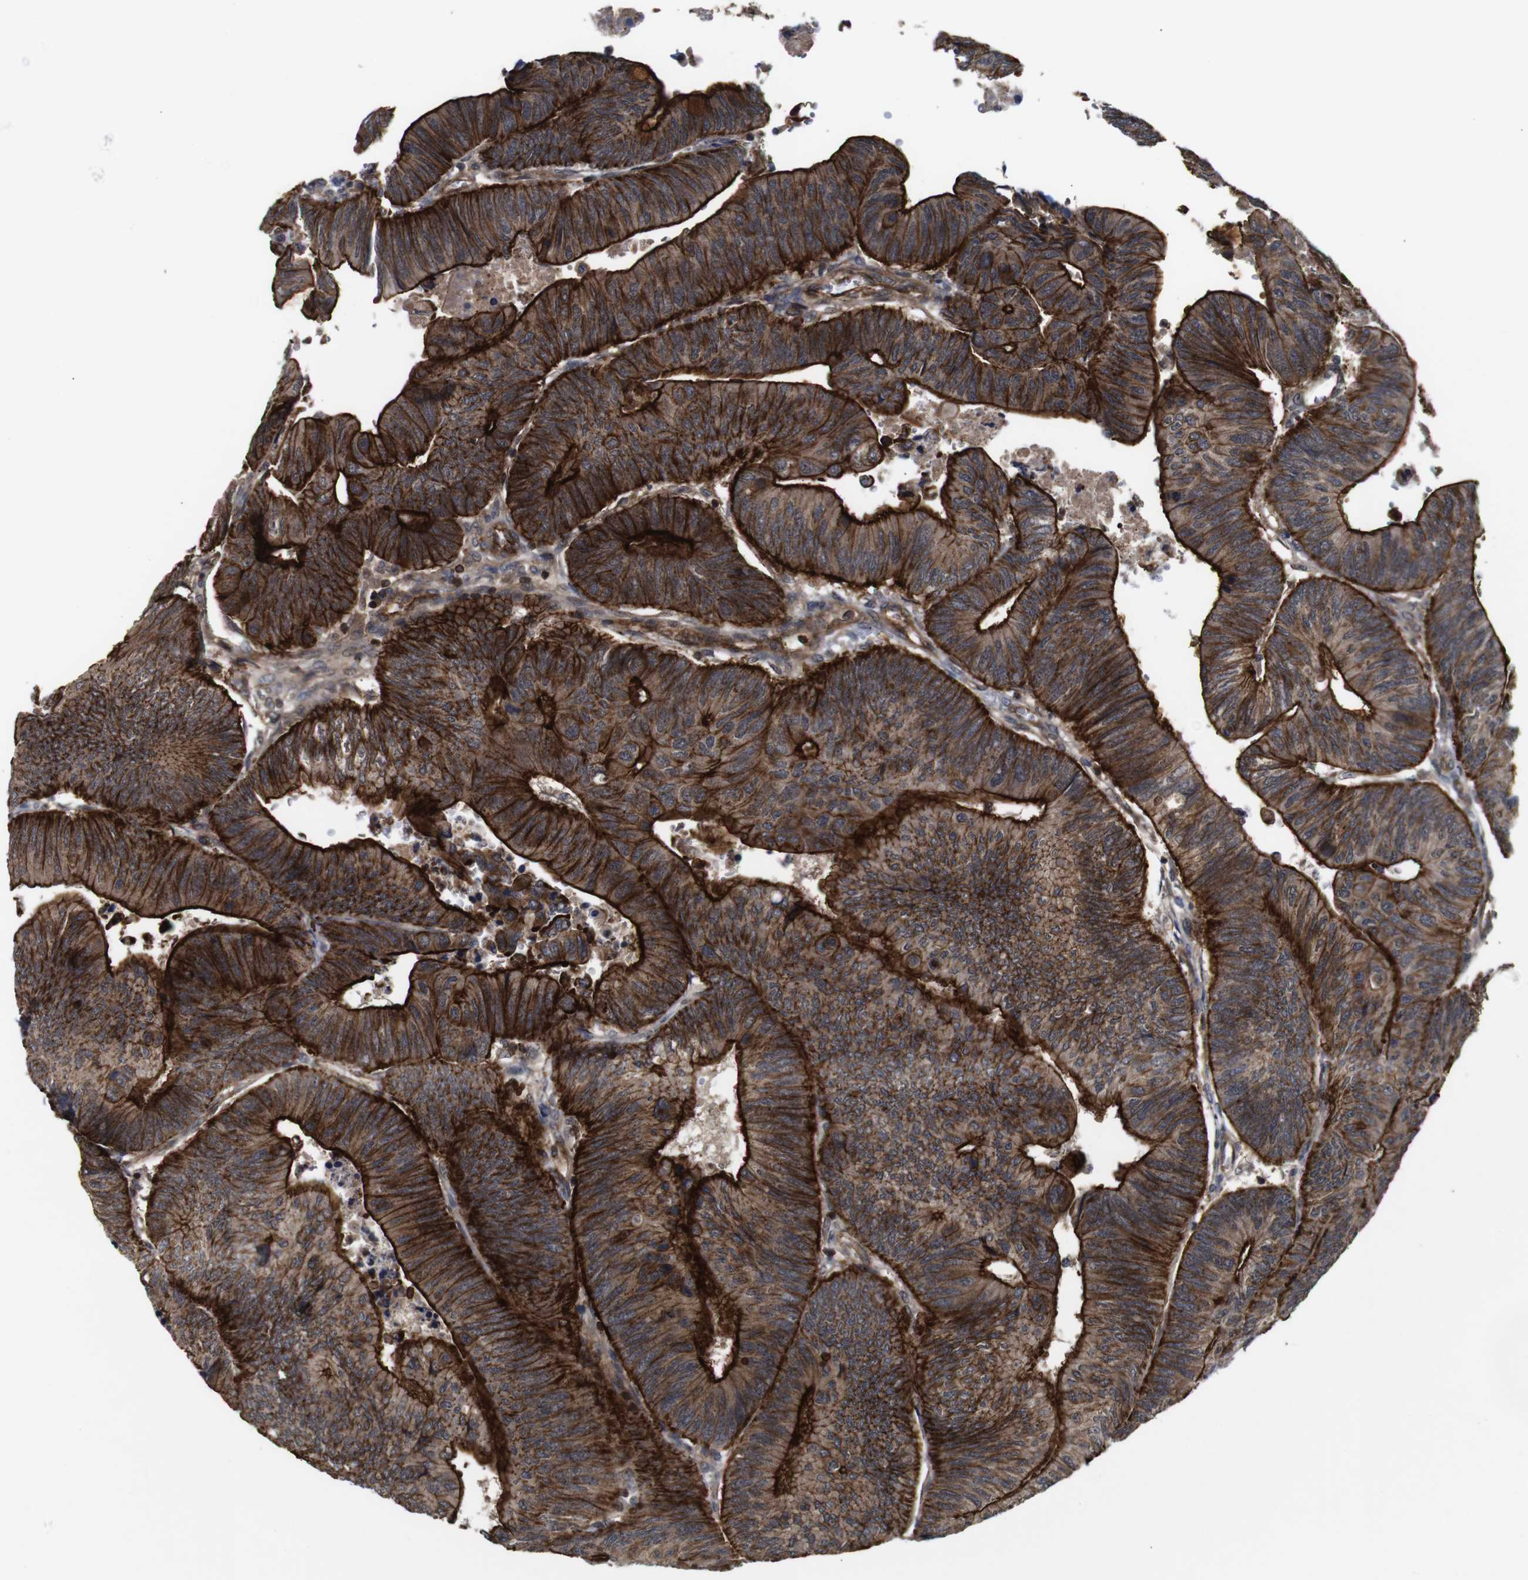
{"staining": {"intensity": "strong", "quantity": ">75%", "location": "cytoplasmic/membranous"}, "tissue": "colorectal cancer", "cell_type": "Tumor cells", "image_type": "cancer", "snomed": [{"axis": "morphology", "description": "Normal tissue, NOS"}, {"axis": "morphology", "description": "Adenocarcinoma, NOS"}, {"axis": "topography", "description": "Rectum"}, {"axis": "topography", "description": "Peripheral nerve tissue"}], "caption": "Immunohistochemistry (DAB) staining of human adenocarcinoma (colorectal) reveals strong cytoplasmic/membranous protein expression in approximately >75% of tumor cells.", "gene": "NANOS1", "patient": {"sex": "male", "age": 92}}